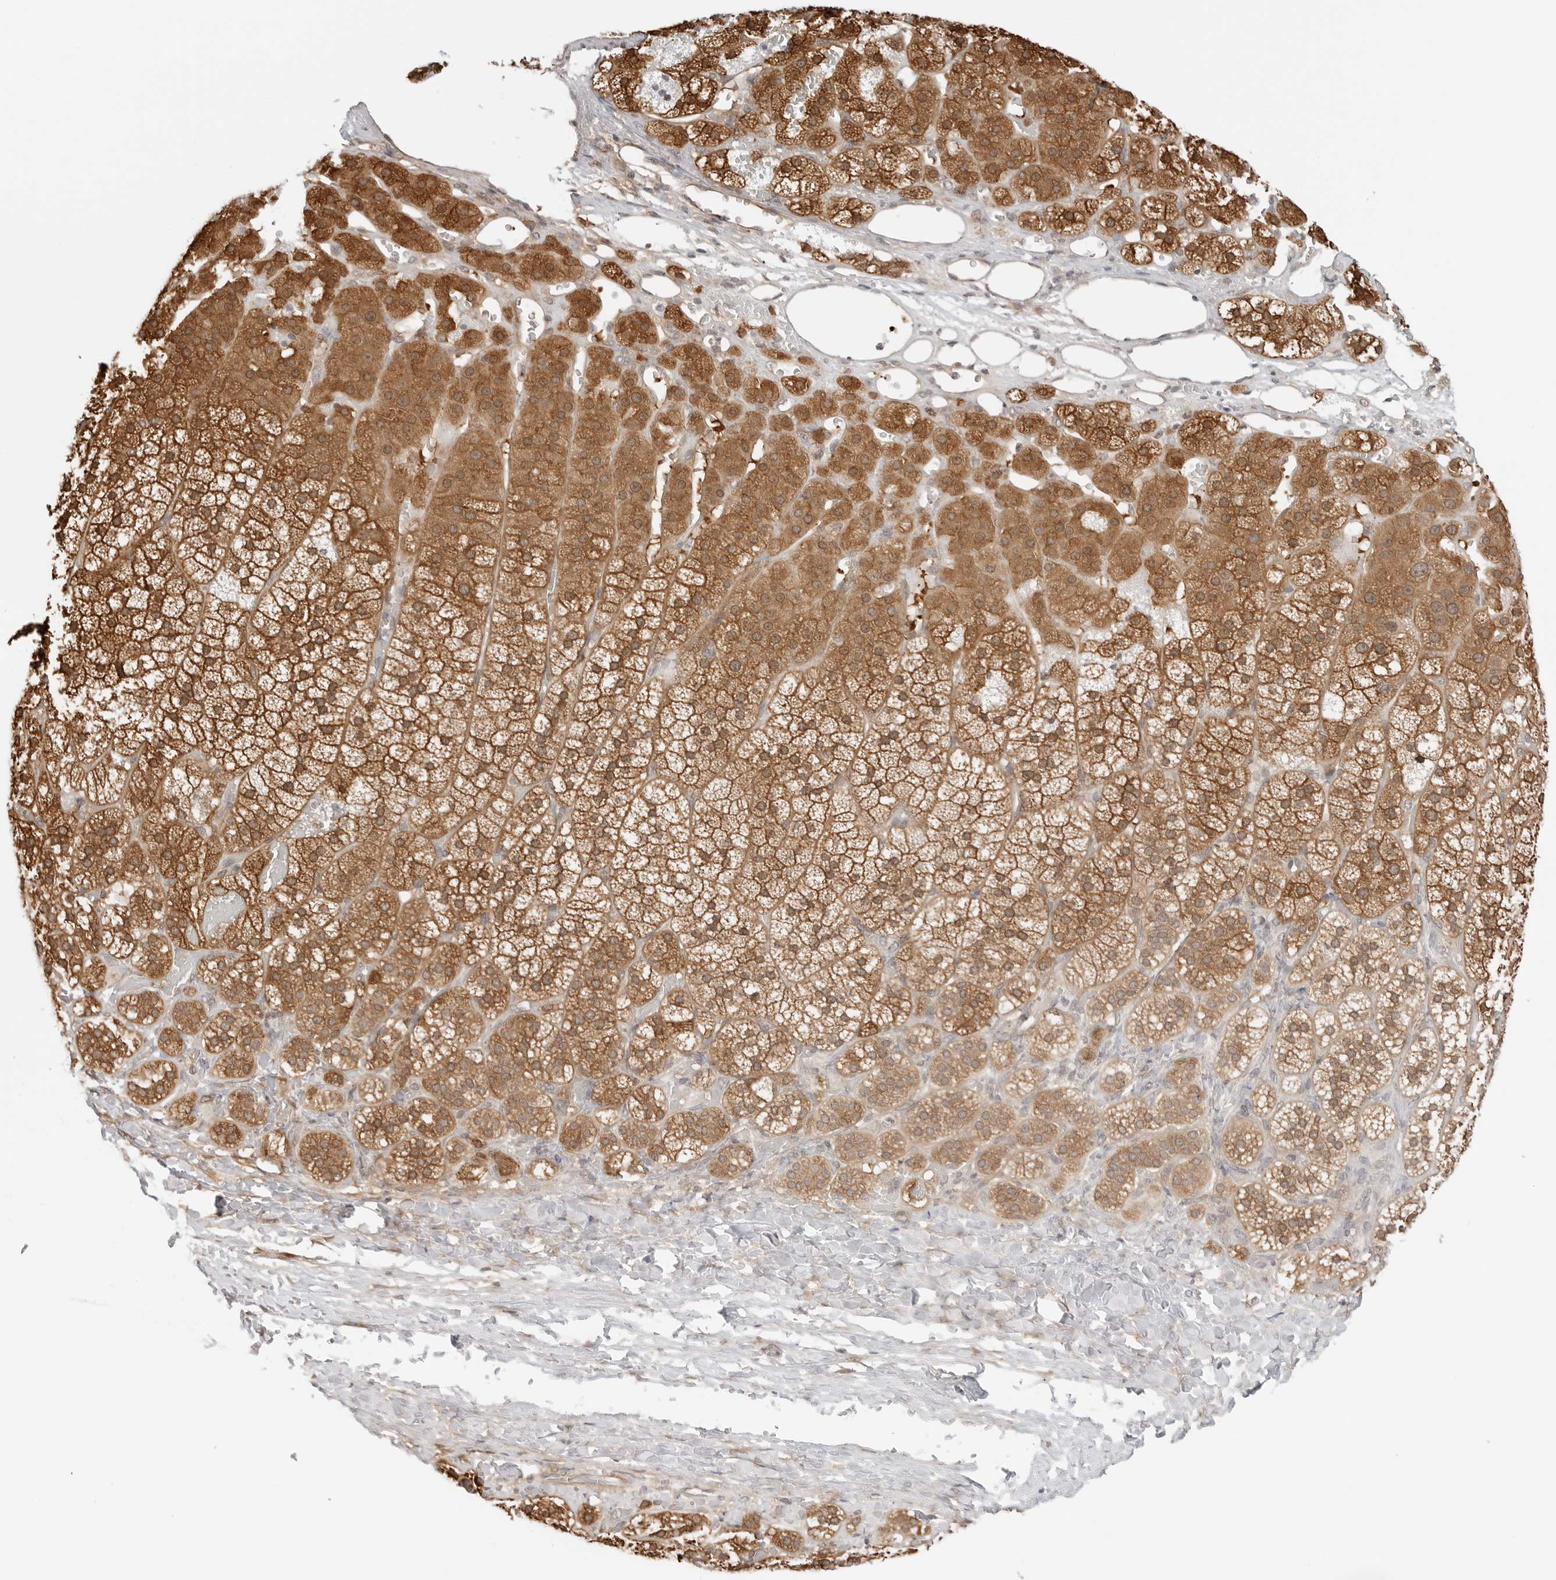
{"staining": {"intensity": "strong", "quantity": ">75%", "location": "cytoplasmic/membranous,nuclear"}, "tissue": "adrenal gland", "cell_type": "Glandular cells", "image_type": "normal", "snomed": [{"axis": "morphology", "description": "Normal tissue, NOS"}, {"axis": "topography", "description": "Adrenal gland"}], "caption": "Adrenal gland stained with DAB immunohistochemistry demonstrates high levels of strong cytoplasmic/membranous,nuclear positivity in about >75% of glandular cells.", "gene": "NUDC", "patient": {"sex": "female", "age": 44}}